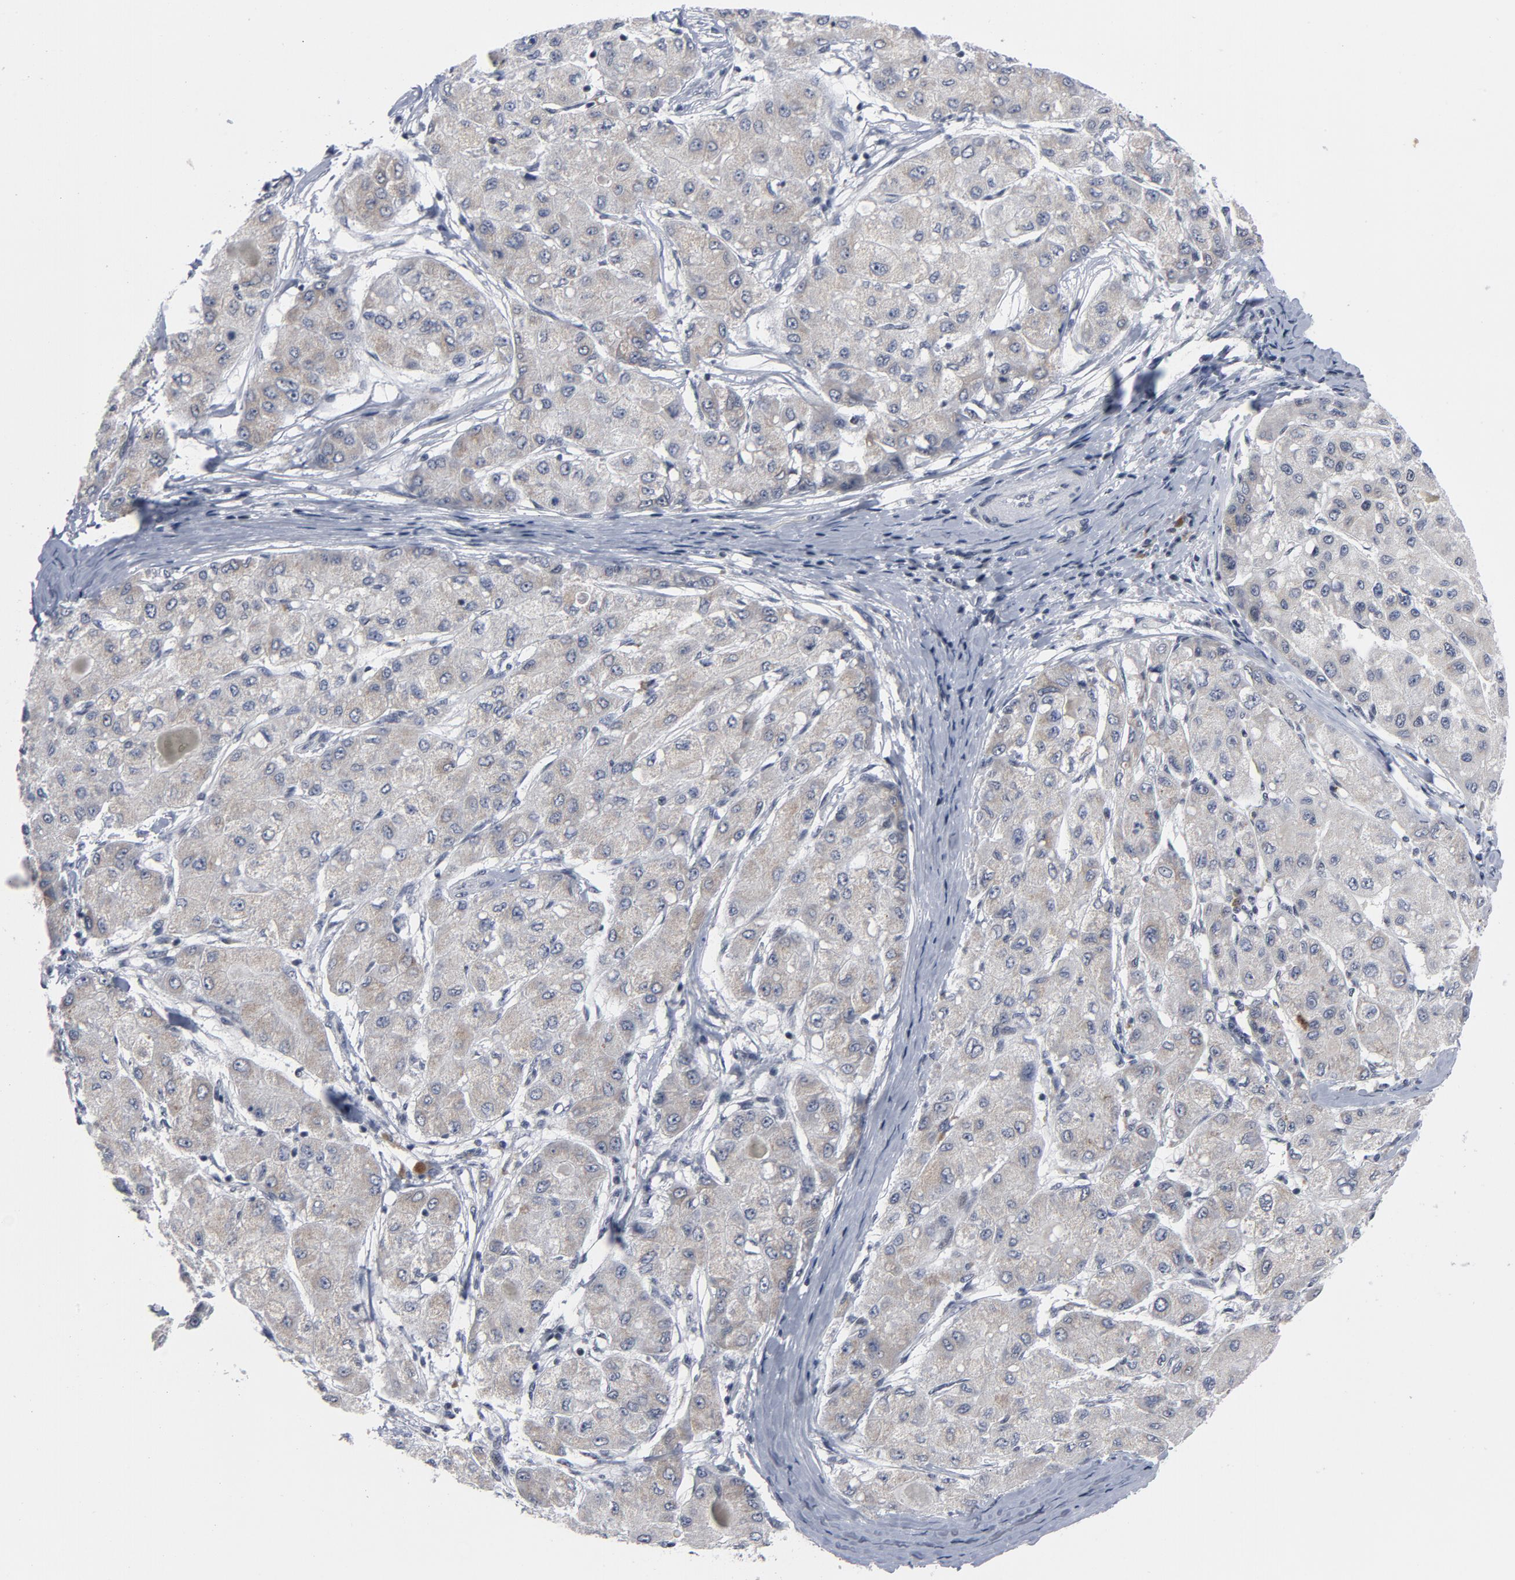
{"staining": {"intensity": "weak", "quantity": ">75%", "location": "cytoplasmic/membranous"}, "tissue": "liver cancer", "cell_type": "Tumor cells", "image_type": "cancer", "snomed": [{"axis": "morphology", "description": "Carcinoma, Hepatocellular, NOS"}, {"axis": "topography", "description": "Liver"}], "caption": "IHC (DAB (3,3'-diaminobenzidine)) staining of liver cancer (hepatocellular carcinoma) reveals weak cytoplasmic/membranous protein expression in about >75% of tumor cells.", "gene": "GABPA", "patient": {"sex": "male", "age": 80}}